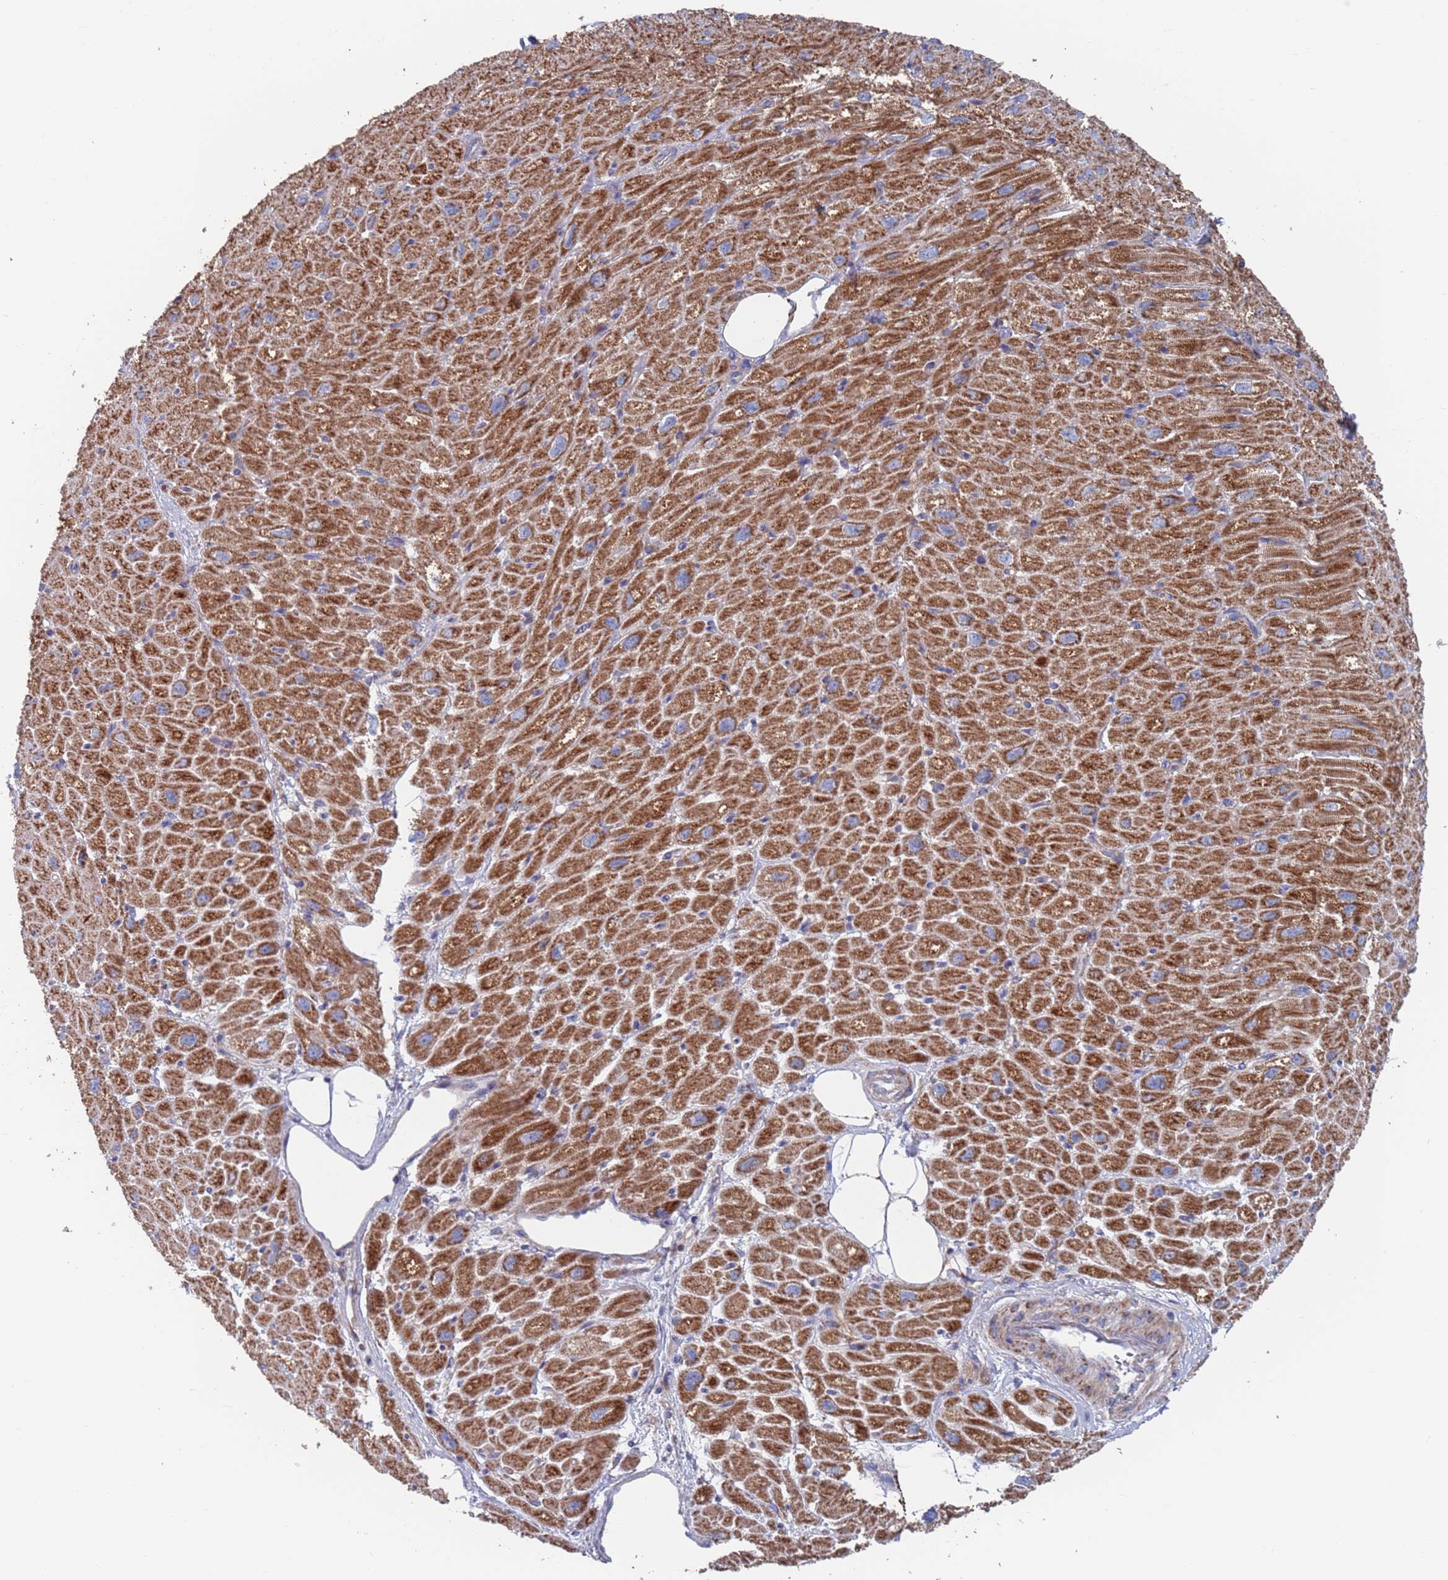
{"staining": {"intensity": "moderate", "quantity": ">75%", "location": "cytoplasmic/membranous"}, "tissue": "heart muscle", "cell_type": "Cardiomyocytes", "image_type": "normal", "snomed": [{"axis": "morphology", "description": "Normal tissue, NOS"}, {"axis": "topography", "description": "Heart"}], "caption": "This is a photomicrograph of immunohistochemistry (IHC) staining of unremarkable heart muscle, which shows moderate expression in the cytoplasmic/membranous of cardiomyocytes.", "gene": "CHCHD6", "patient": {"sex": "male", "age": 50}}